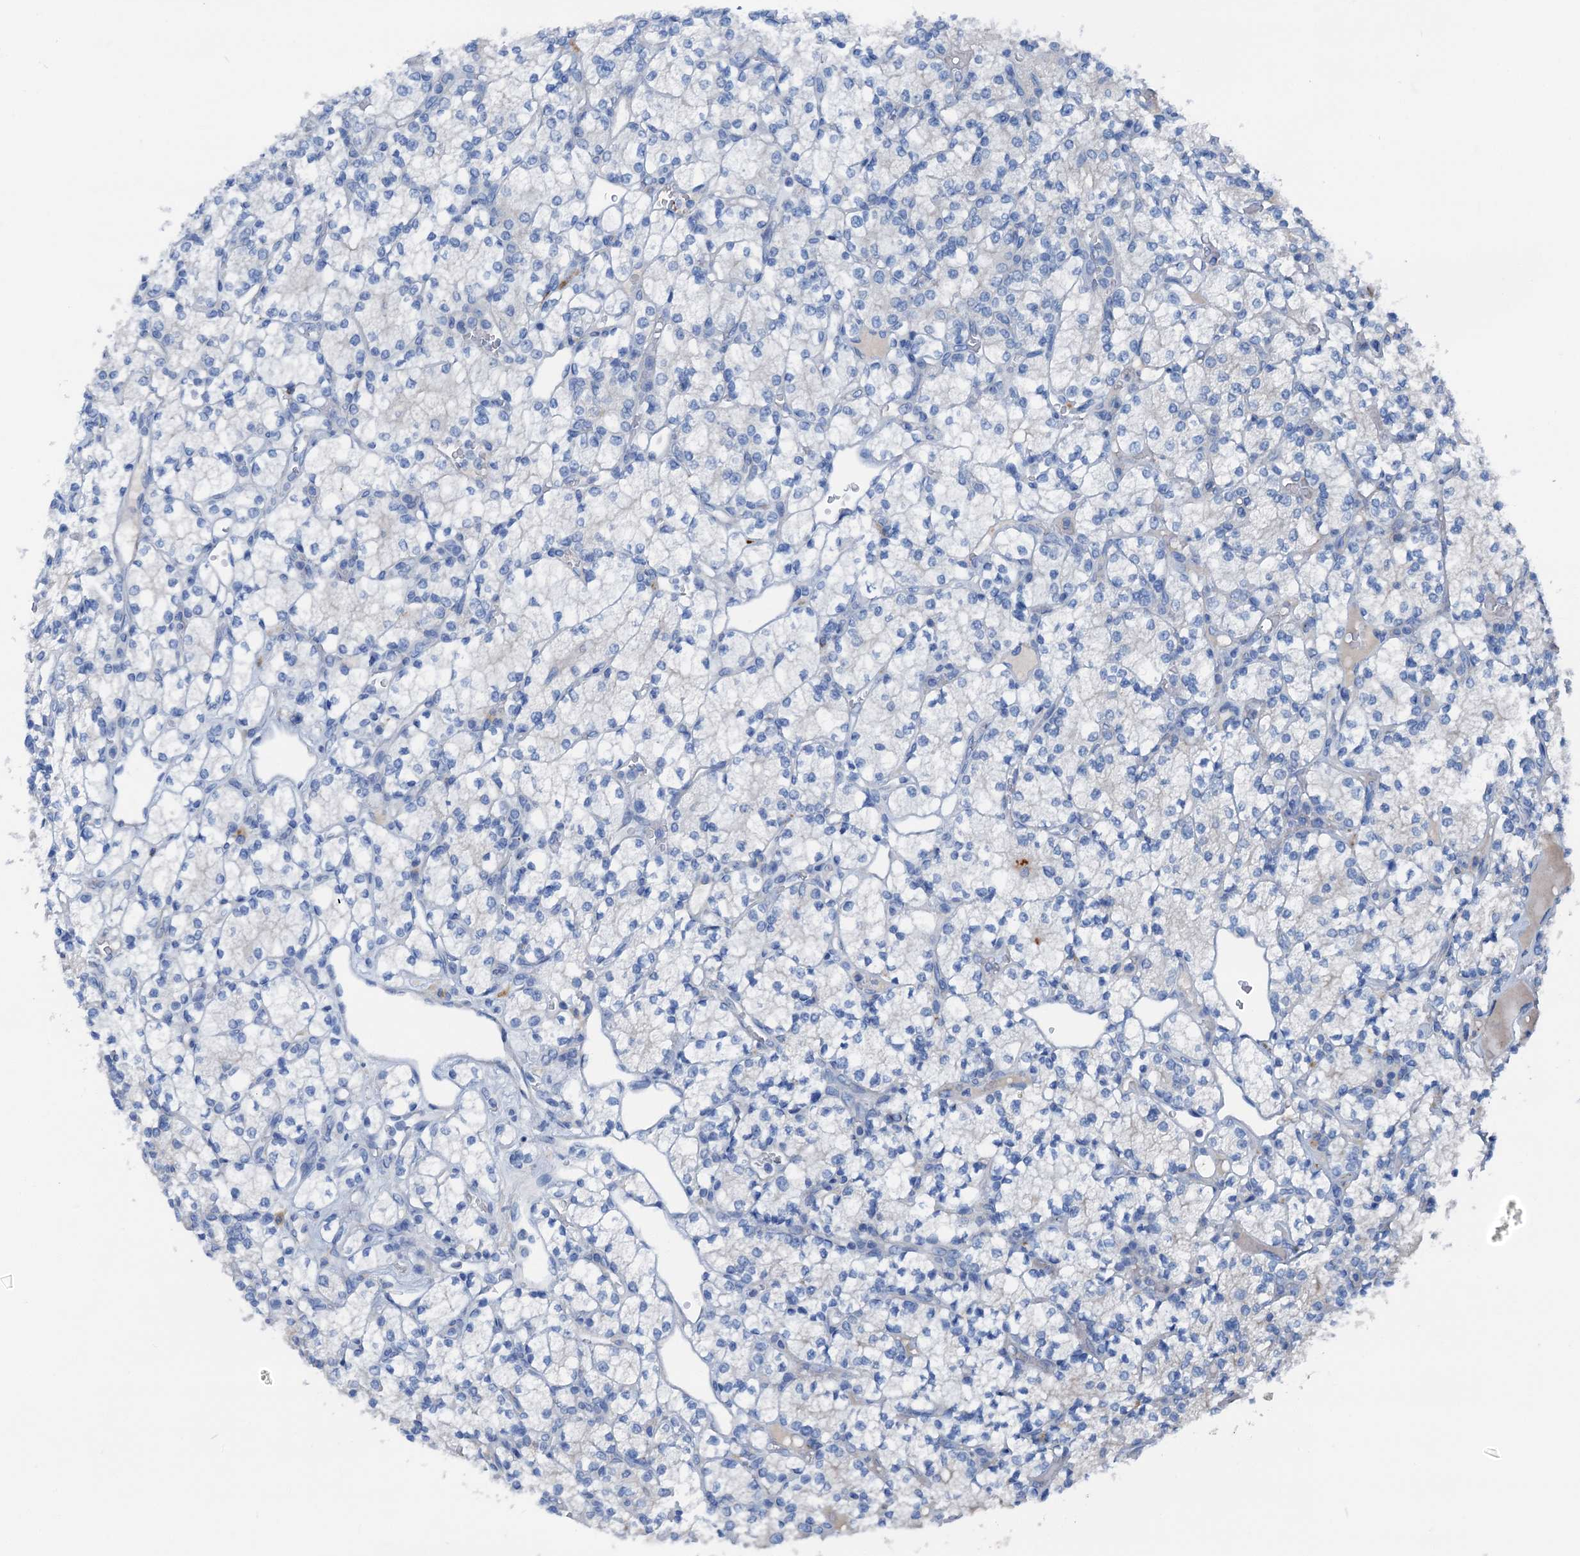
{"staining": {"intensity": "negative", "quantity": "none", "location": "none"}, "tissue": "renal cancer", "cell_type": "Tumor cells", "image_type": "cancer", "snomed": [{"axis": "morphology", "description": "Adenocarcinoma, NOS"}, {"axis": "topography", "description": "Kidney"}], "caption": "Tumor cells are negative for protein expression in human renal cancer.", "gene": "C1QTNF4", "patient": {"sex": "male", "age": 77}}